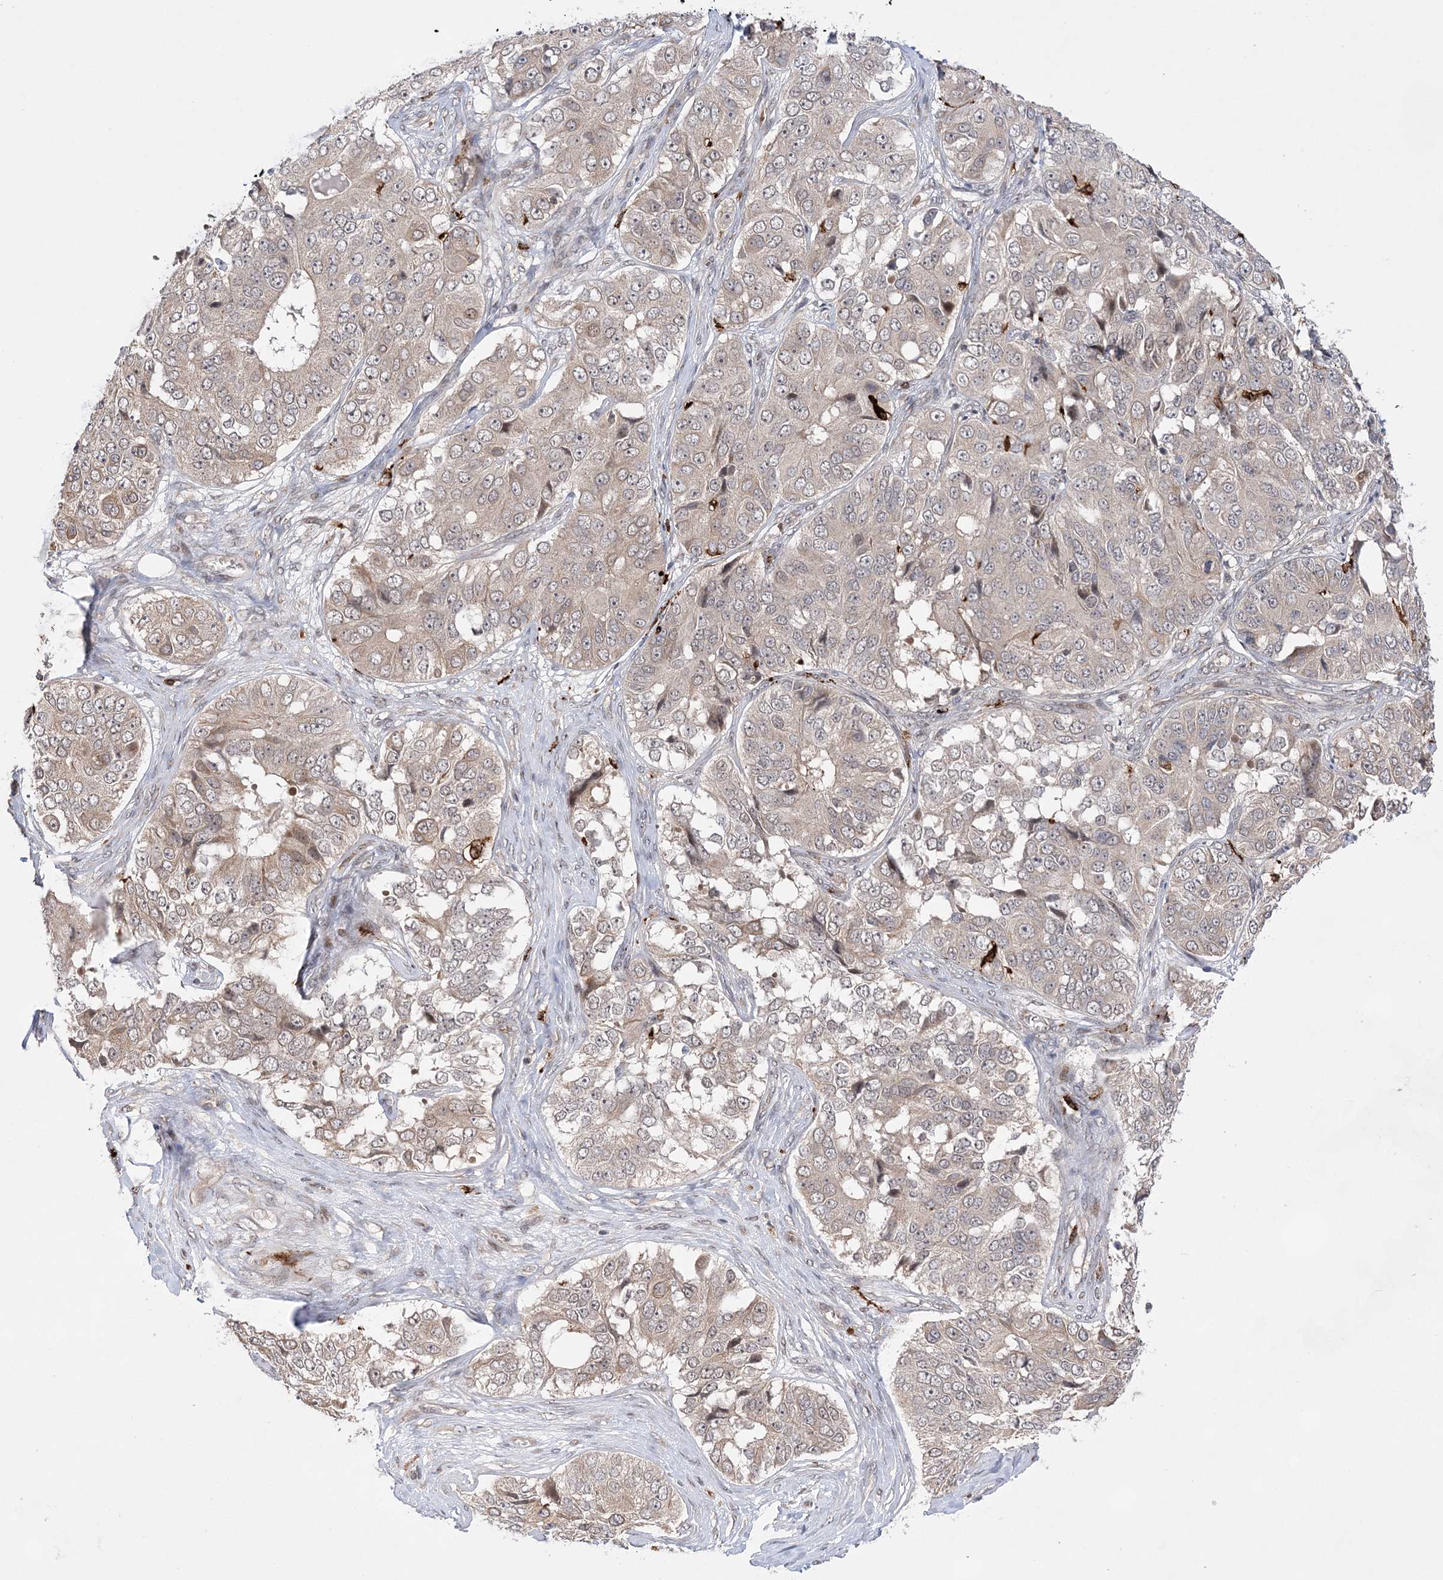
{"staining": {"intensity": "negative", "quantity": "none", "location": "none"}, "tissue": "ovarian cancer", "cell_type": "Tumor cells", "image_type": "cancer", "snomed": [{"axis": "morphology", "description": "Carcinoma, endometroid"}, {"axis": "topography", "description": "Ovary"}], "caption": "Histopathology image shows no protein staining in tumor cells of ovarian cancer (endometroid carcinoma) tissue.", "gene": "ANAPC15", "patient": {"sex": "female", "age": 51}}